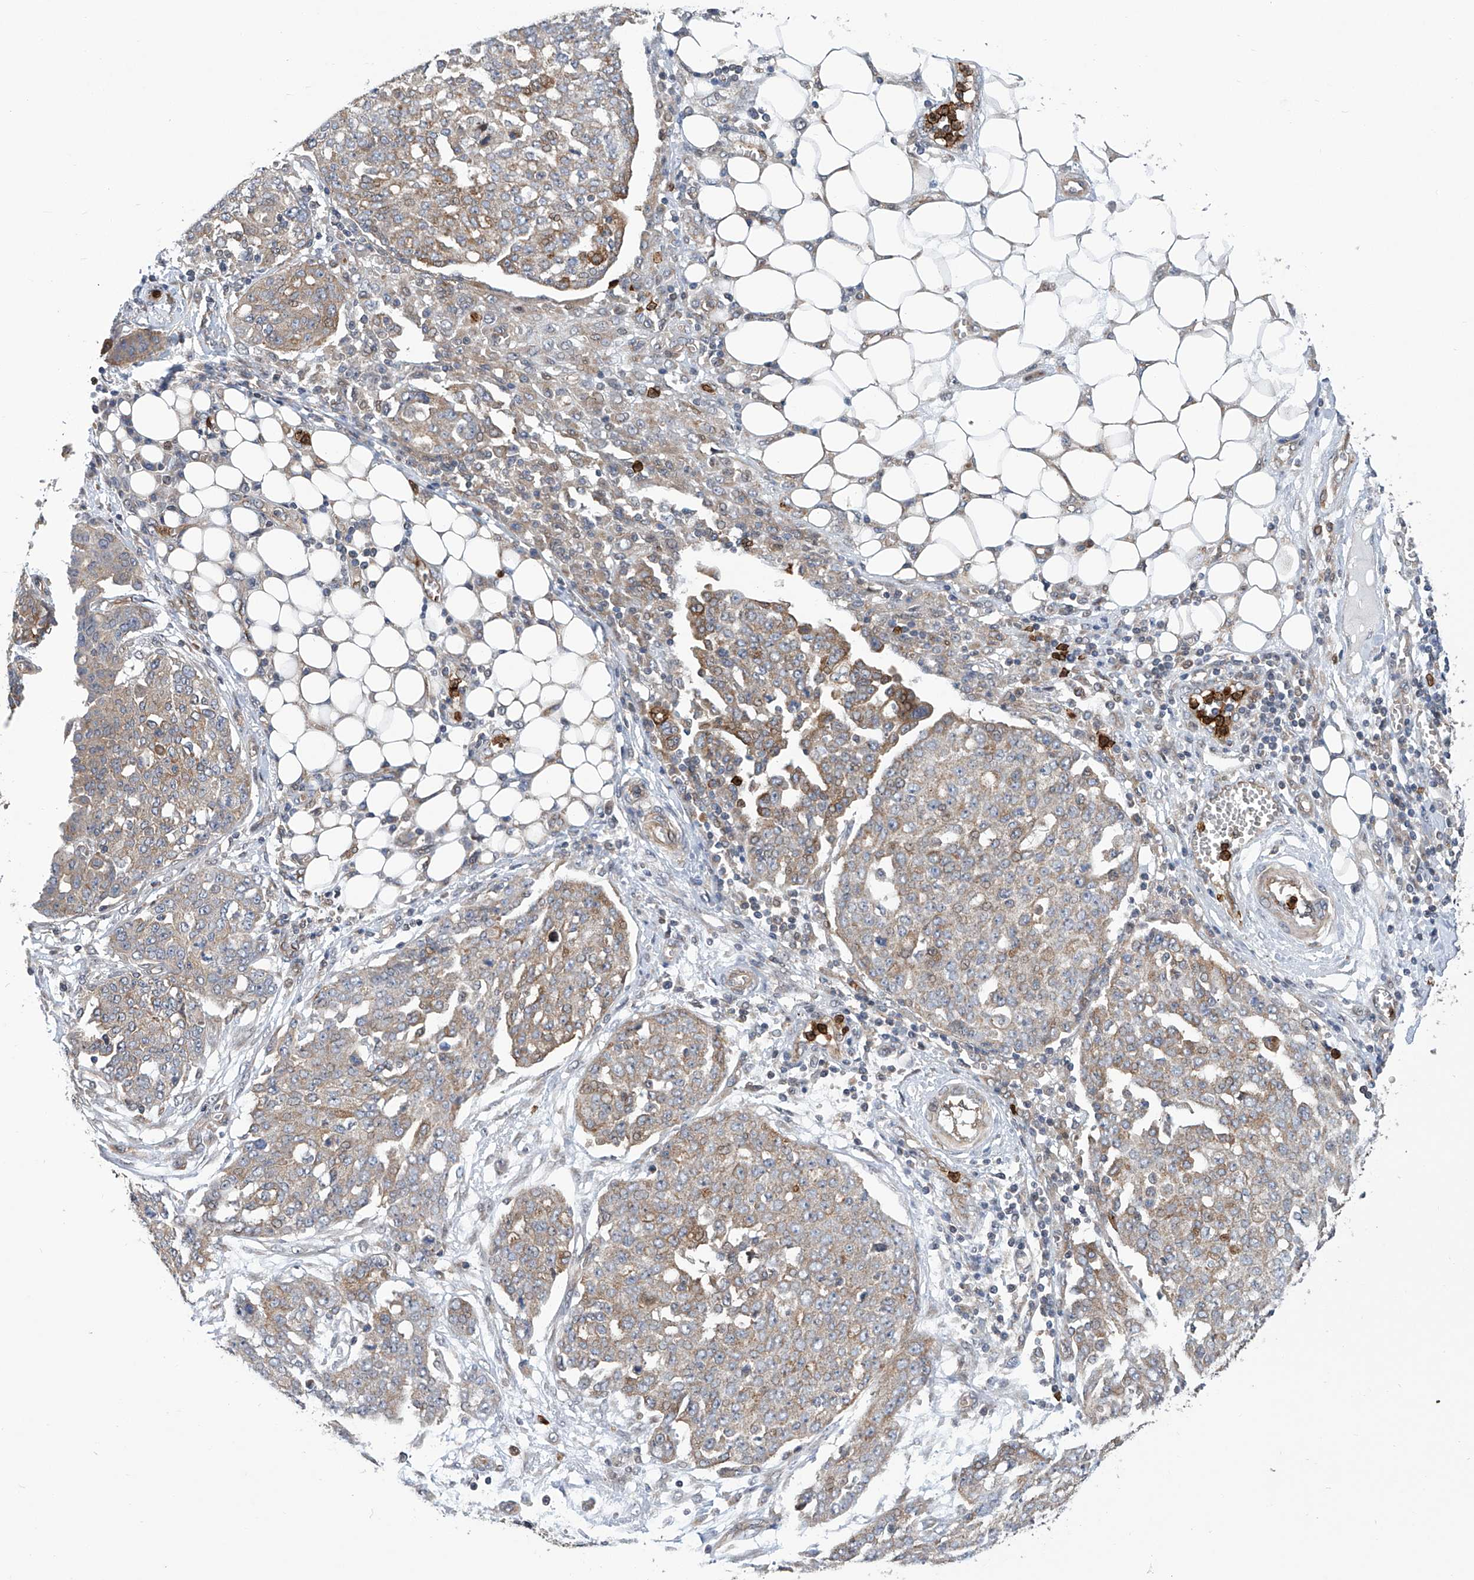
{"staining": {"intensity": "moderate", "quantity": "<25%", "location": "cytoplasmic/membranous"}, "tissue": "ovarian cancer", "cell_type": "Tumor cells", "image_type": "cancer", "snomed": [{"axis": "morphology", "description": "Cystadenocarcinoma, serous, NOS"}, {"axis": "topography", "description": "Soft tissue"}, {"axis": "topography", "description": "Ovary"}], "caption": "Protein analysis of ovarian cancer tissue exhibits moderate cytoplasmic/membranous expression in approximately <25% of tumor cells.", "gene": "EIF2D", "patient": {"sex": "female", "age": 57}}